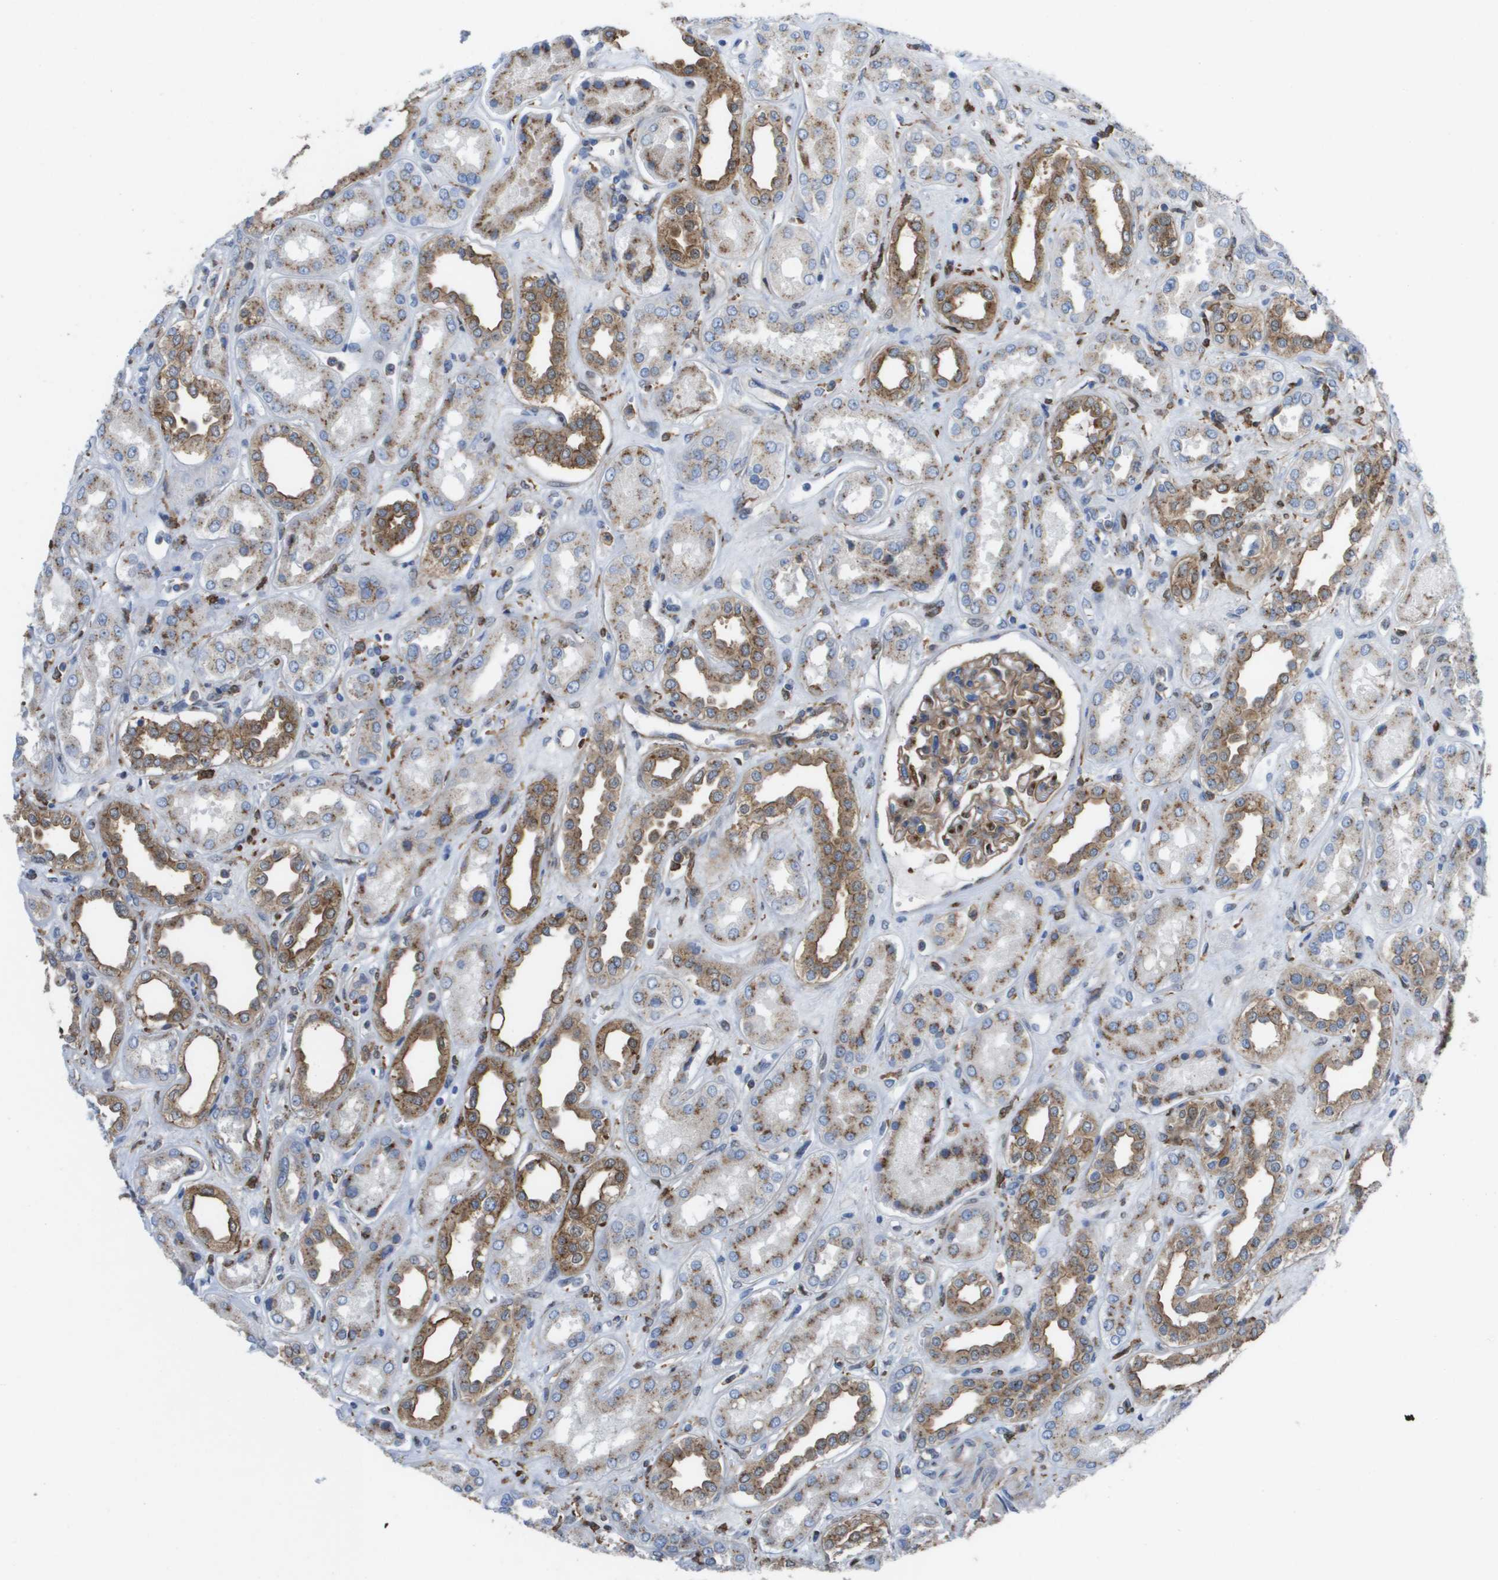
{"staining": {"intensity": "moderate", "quantity": ">75%", "location": "cytoplasmic/membranous"}, "tissue": "kidney", "cell_type": "Cells in glomeruli", "image_type": "normal", "snomed": [{"axis": "morphology", "description": "Normal tissue, NOS"}, {"axis": "topography", "description": "Kidney"}], "caption": "The image demonstrates staining of benign kidney, revealing moderate cytoplasmic/membranous protein expression (brown color) within cells in glomeruli.", "gene": "SLC37A2", "patient": {"sex": "male", "age": 59}}